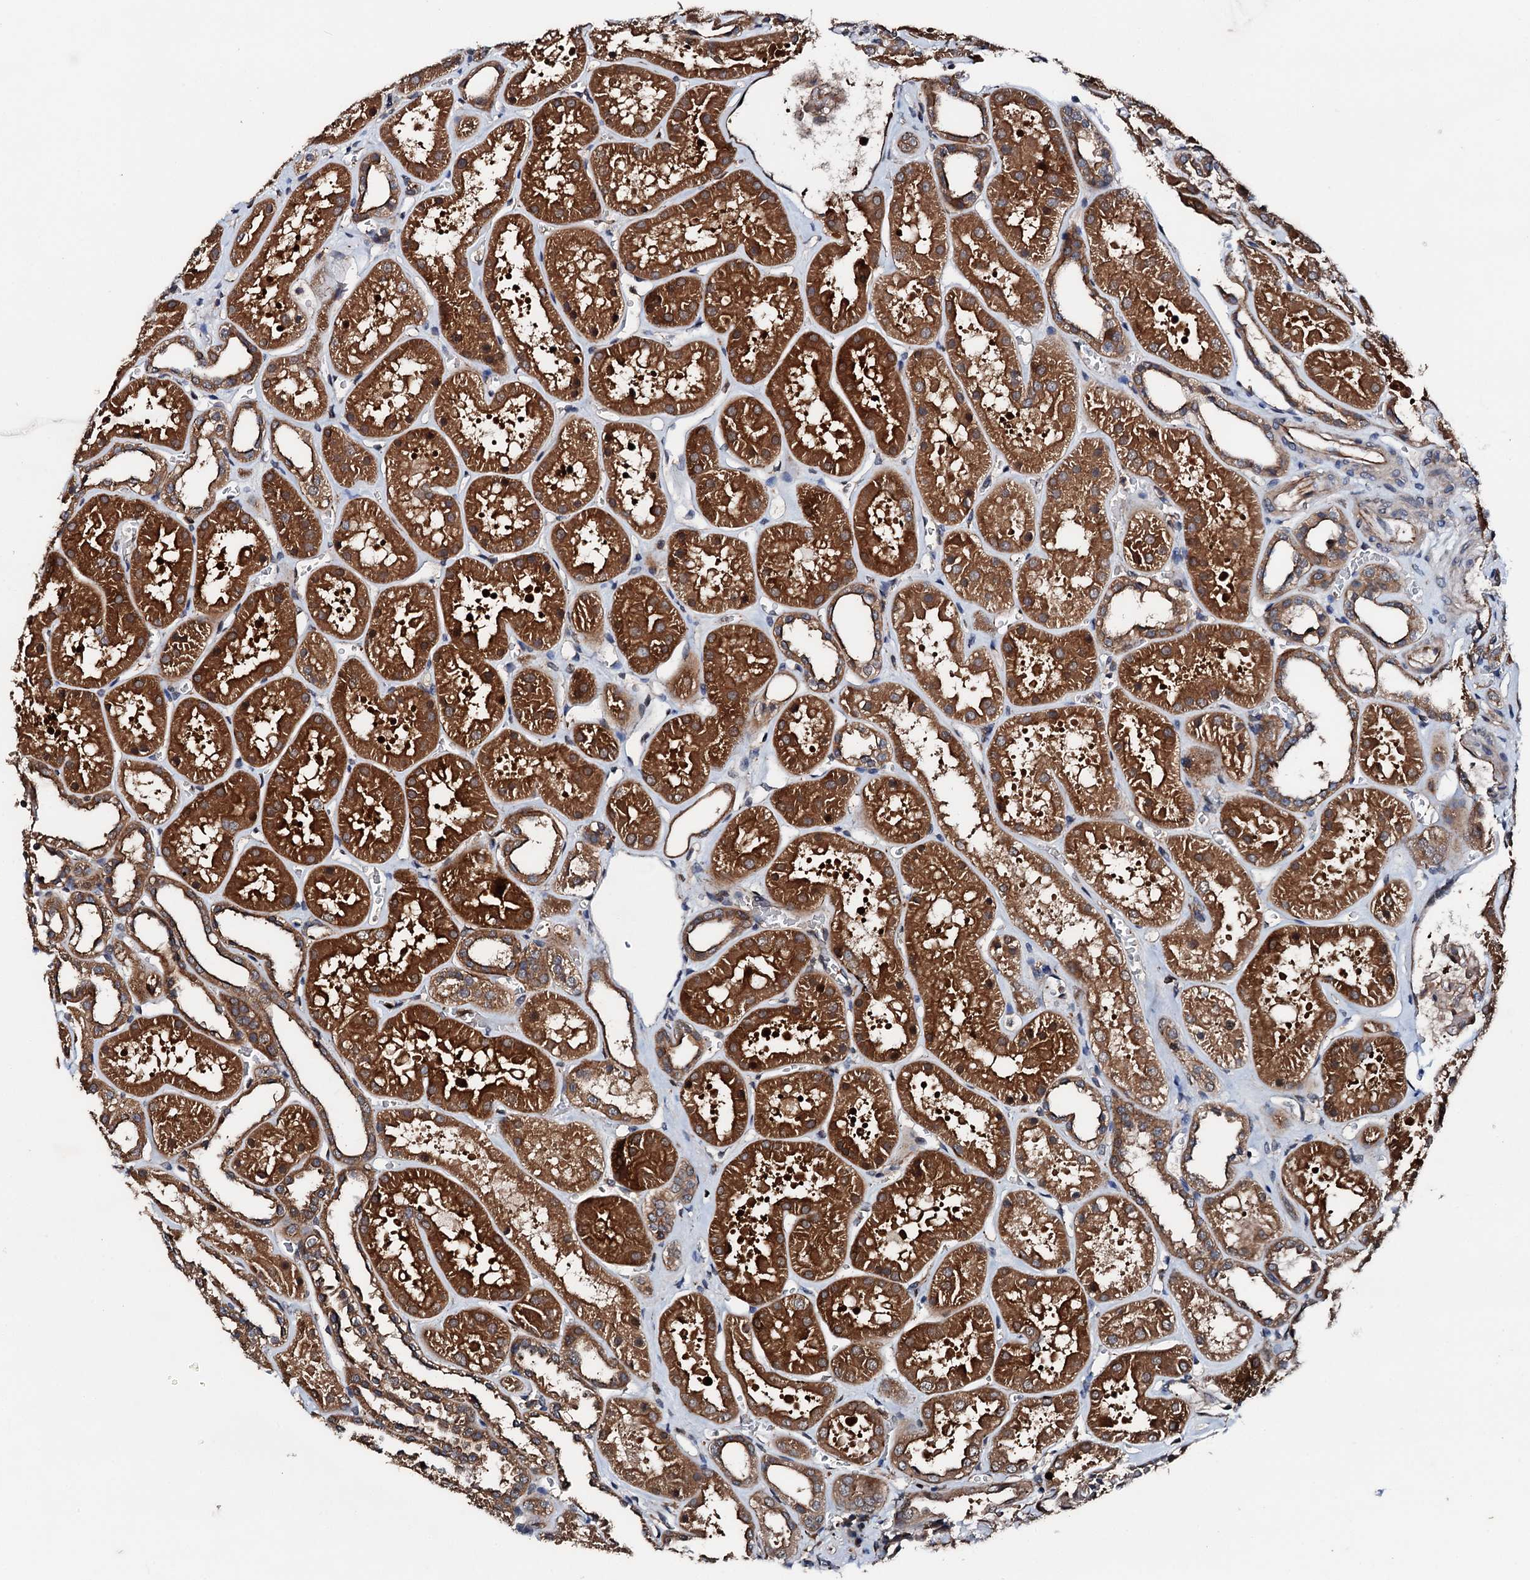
{"staining": {"intensity": "moderate", "quantity": "25%-75%", "location": "cytoplasmic/membranous"}, "tissue": "kidney", "cell_type": "Cells in glomeruli", "image_type": "normal", "snomed": [{"axis": "morphology", "description": "Normal tissue, NOS"}, {"axis": "topography", "description": "Kidney"}], "caption": "An image of kidney stained for a protein reveals moderate cytoplasmic/membranous brown staining in cells in glomeruli.", "gene": "FGD4", "patient": {"sex": "female", "age": 41}}